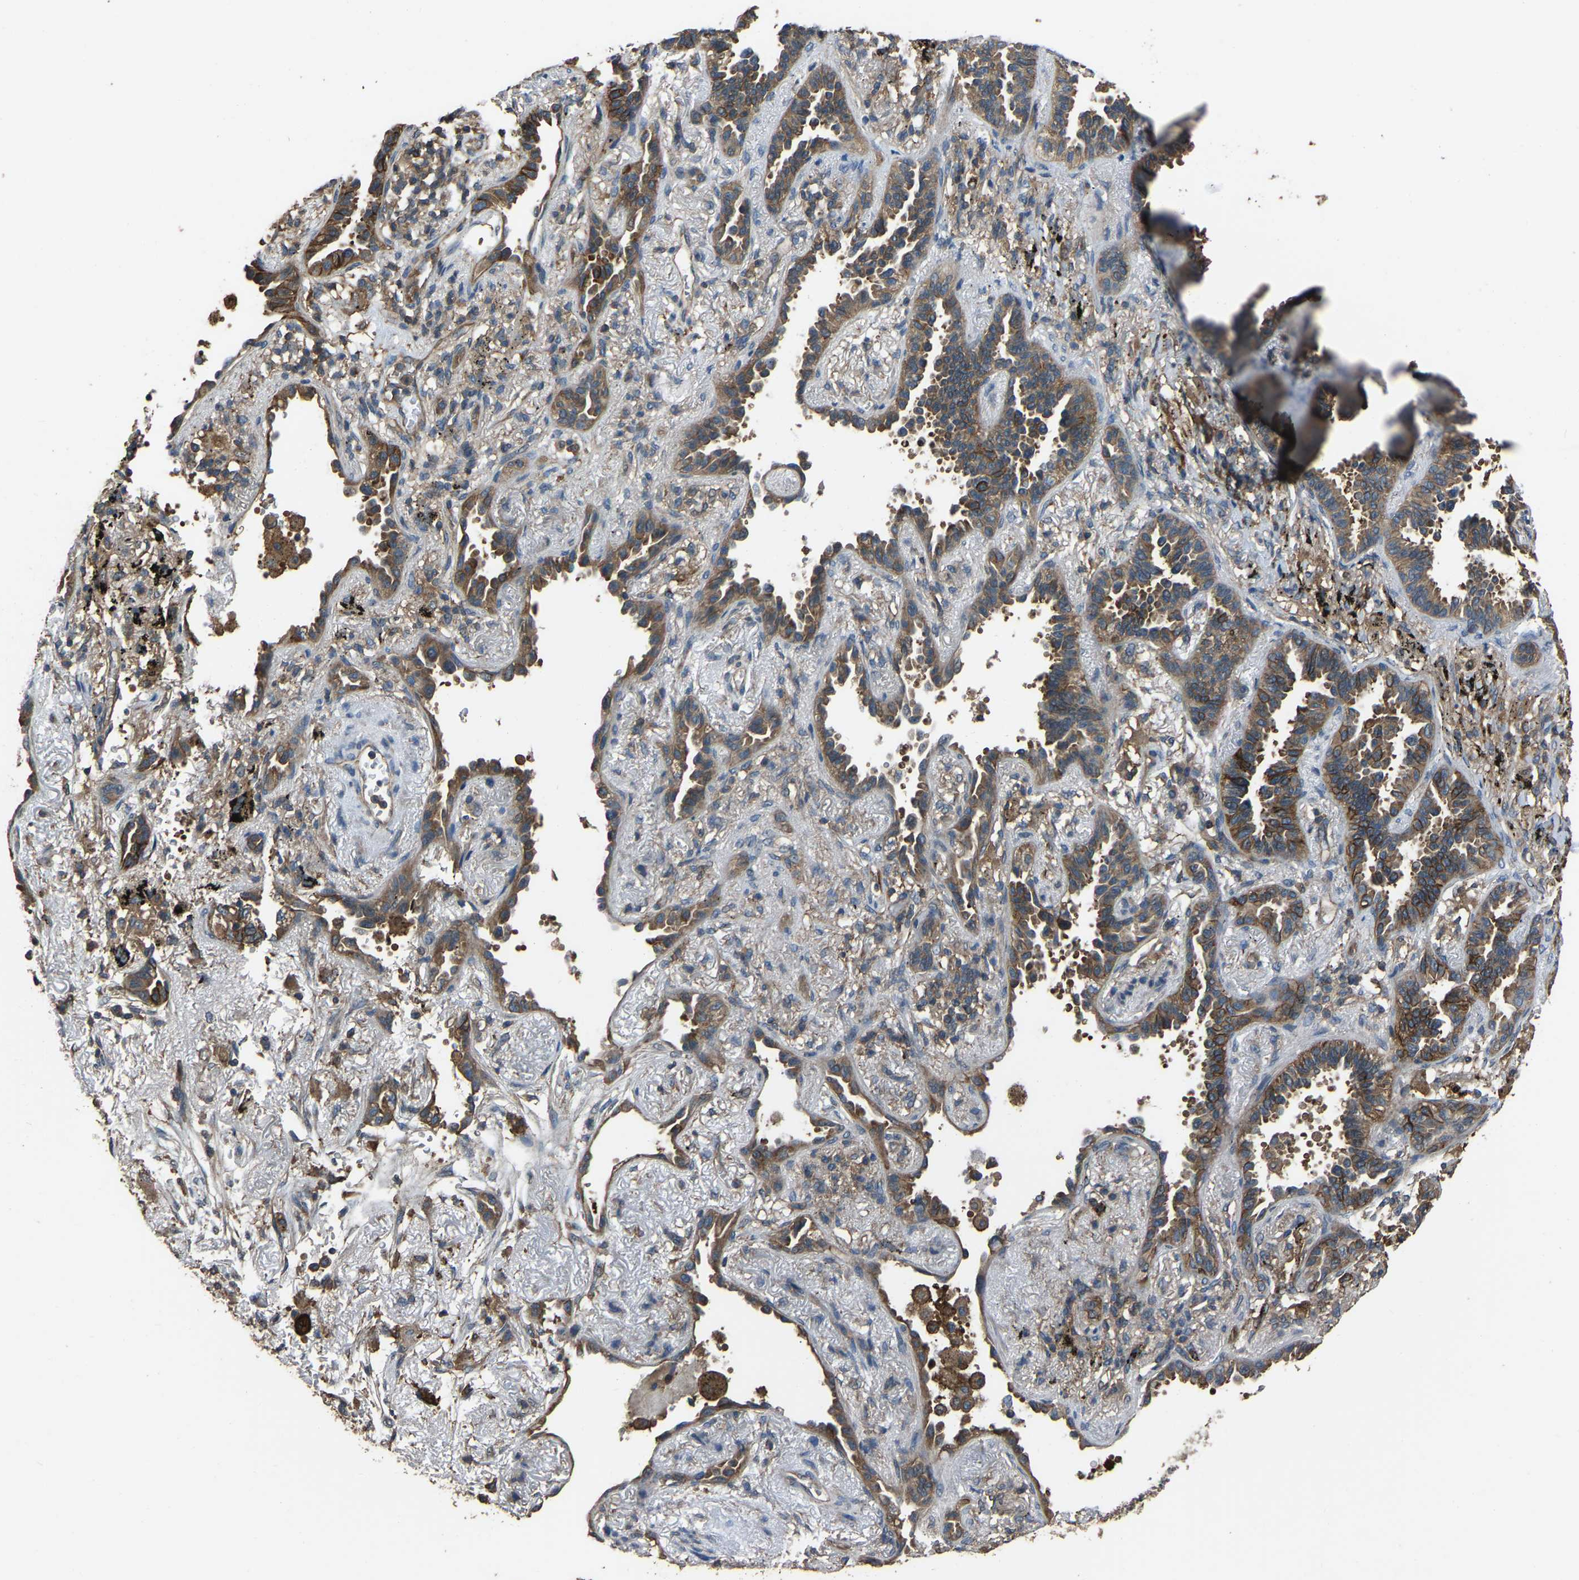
{"staining": {"intensity": "strong", "quantity": "25%-75%", "location": "cytoplasmic/membranous"}, "tissue": "lung cancer", "cell_type": "Tumor cells", "image_type": "cancer", "snomed": [{"axis": "morphology", "description": "Adenocarcinoma, NOS"}, {"axis": "topography", "description": "Lung"}], "caption": "The immunohistochemical stain labels strong cytoplasmic/membranous staining in tumor cells of lung adenocarcinoma tissue.", "gene": "SLC4A2", "patient": {"sex": "male", "age": 59}}